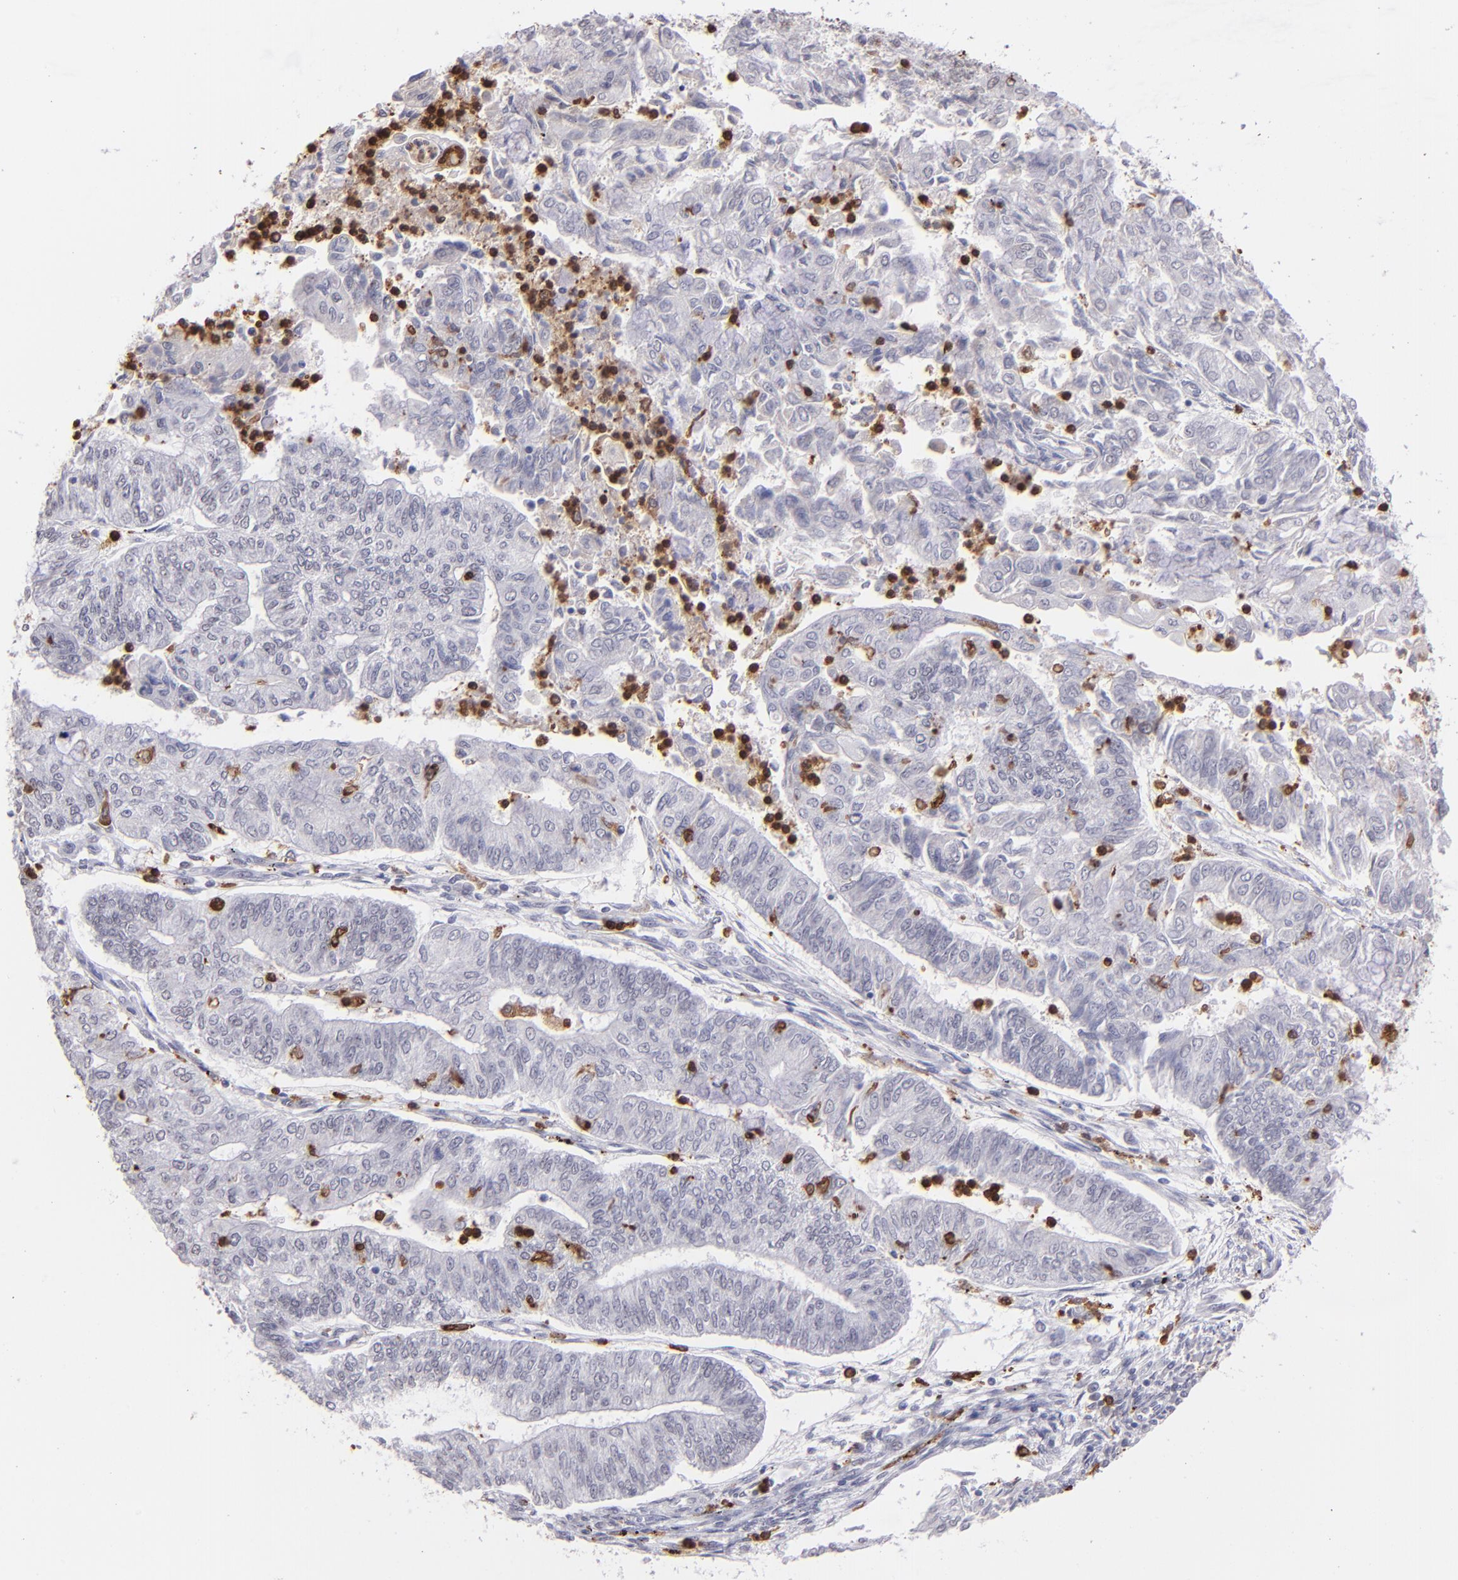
{"staining": {"intensity": "negative", "quantity": "none", "location": "none"}, "tissue": "endometrial cancer", "cell_type": "Tumor cells", "image_type": "cancer", "snomed": [{"axis": "morphology", "description": "Adenocarcinoma, NOS"}, {"axis": "topography", "description": "Endometrium"}], "caption": "IHC photomicrograph of neoplastic tissue: human adenocarcinoma (endometrial) stained with DAB (3,3'-diaminobenzidine) demonstrates no significant protein expression in tumor cells. (IHC, brightfield microscopy, high magnification).", "gene": "NCF2", "patient": {"sex": "female", "age": 59}}